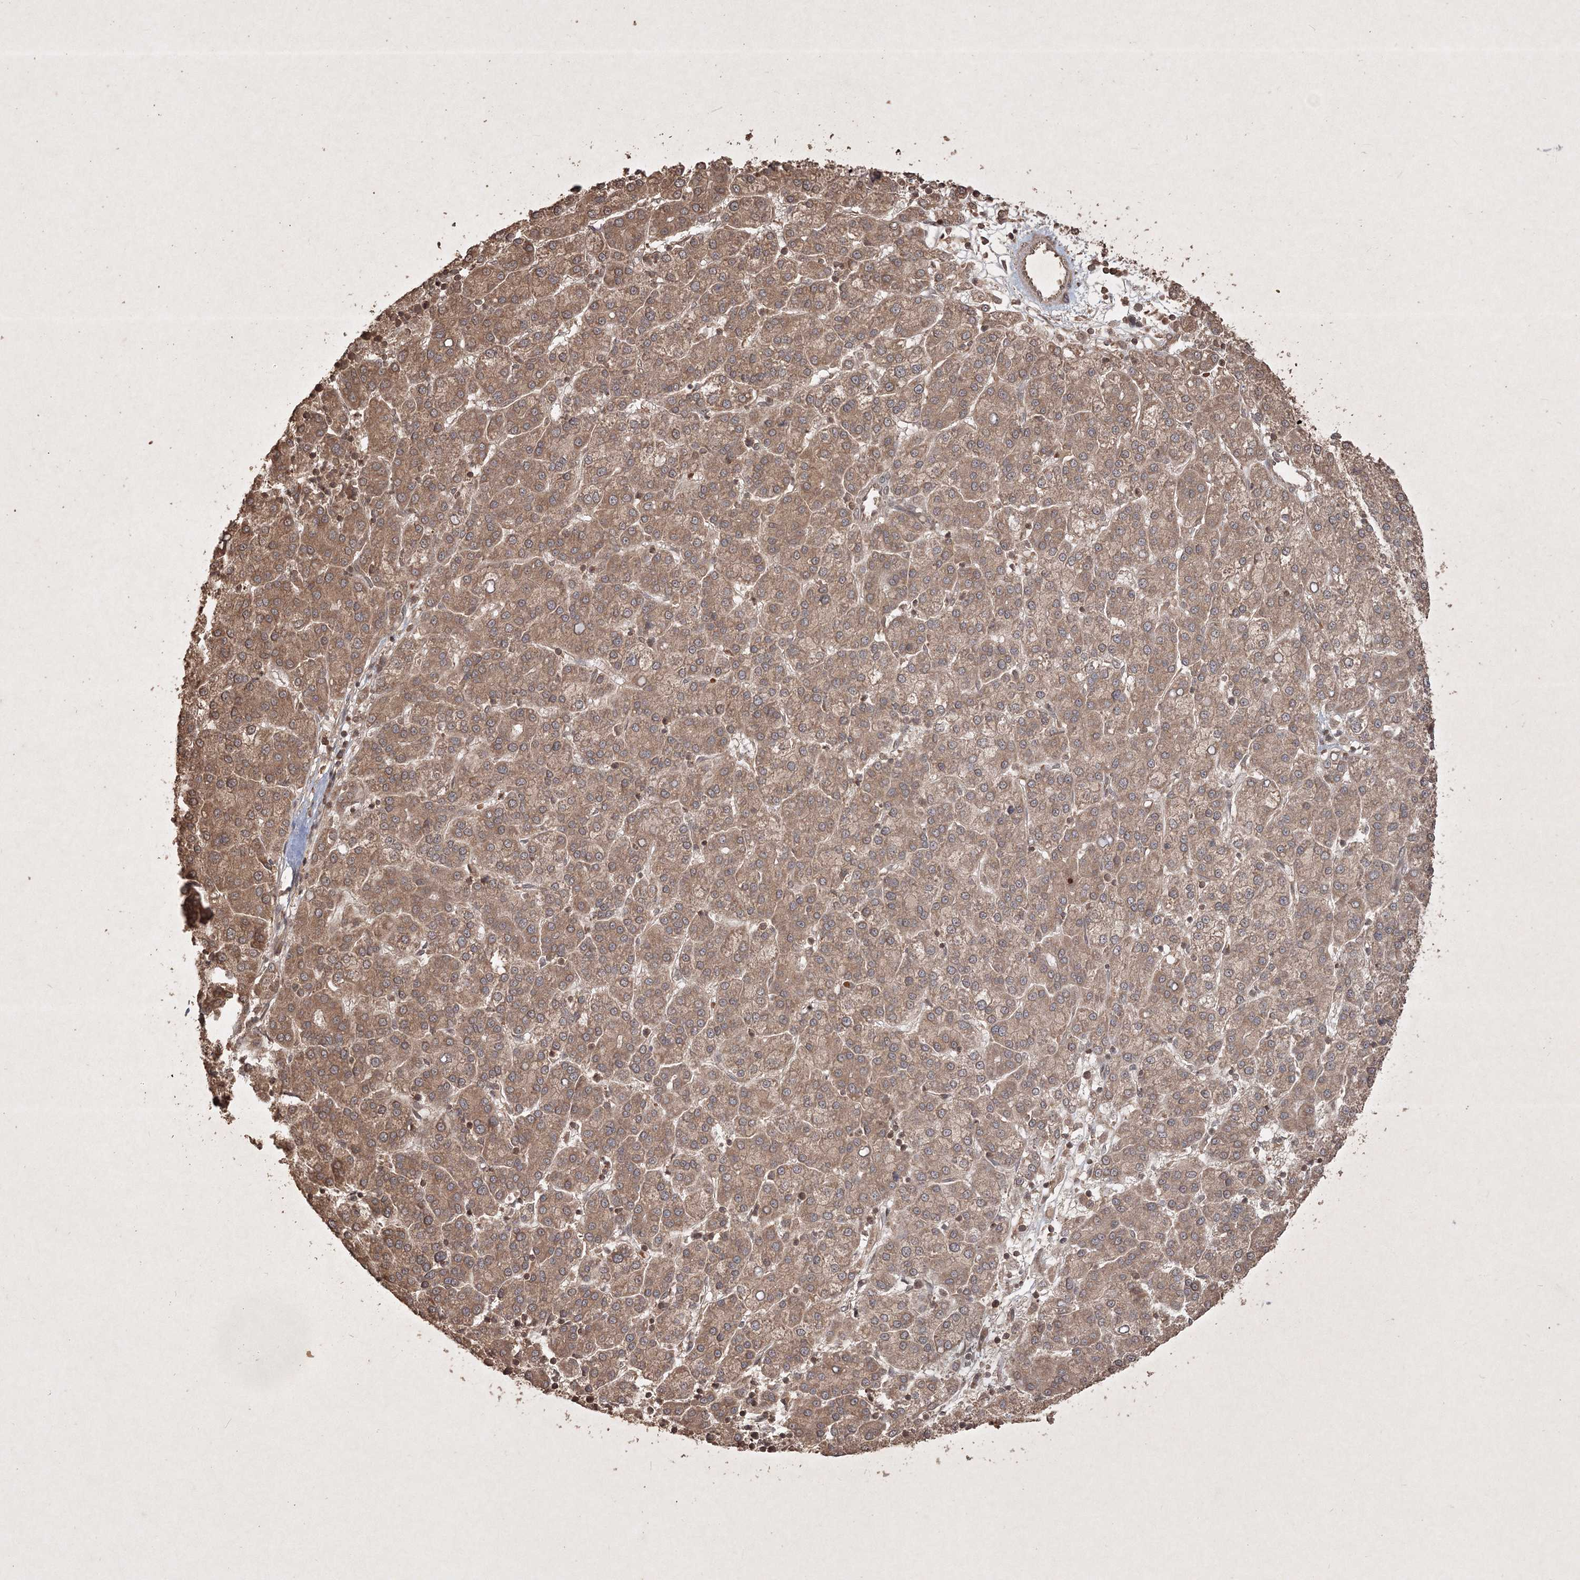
{"staining": {"intensity": "moderate", "quantity": ">75%", "location": "cytoplasmic/membranous"}, "tissue": "liver cancer", "cell_type": "Tumor cells", "image_type": "cancer", "snomed": [{"axis": "morphology", "description": "Carcinoma, Hepatocellular, NOS"}, {"axis": "topography", "description": "Liver"}], "caption": "Moderate cytoplasmic/membranous staining for a protein is identified in about >75% of tumor cells of liver cancer (hepatocellular carcinoma) using immunohistochemistry (IHC).", "gene": "PELI3", "patient": {"sex": "female", "age": 58}}